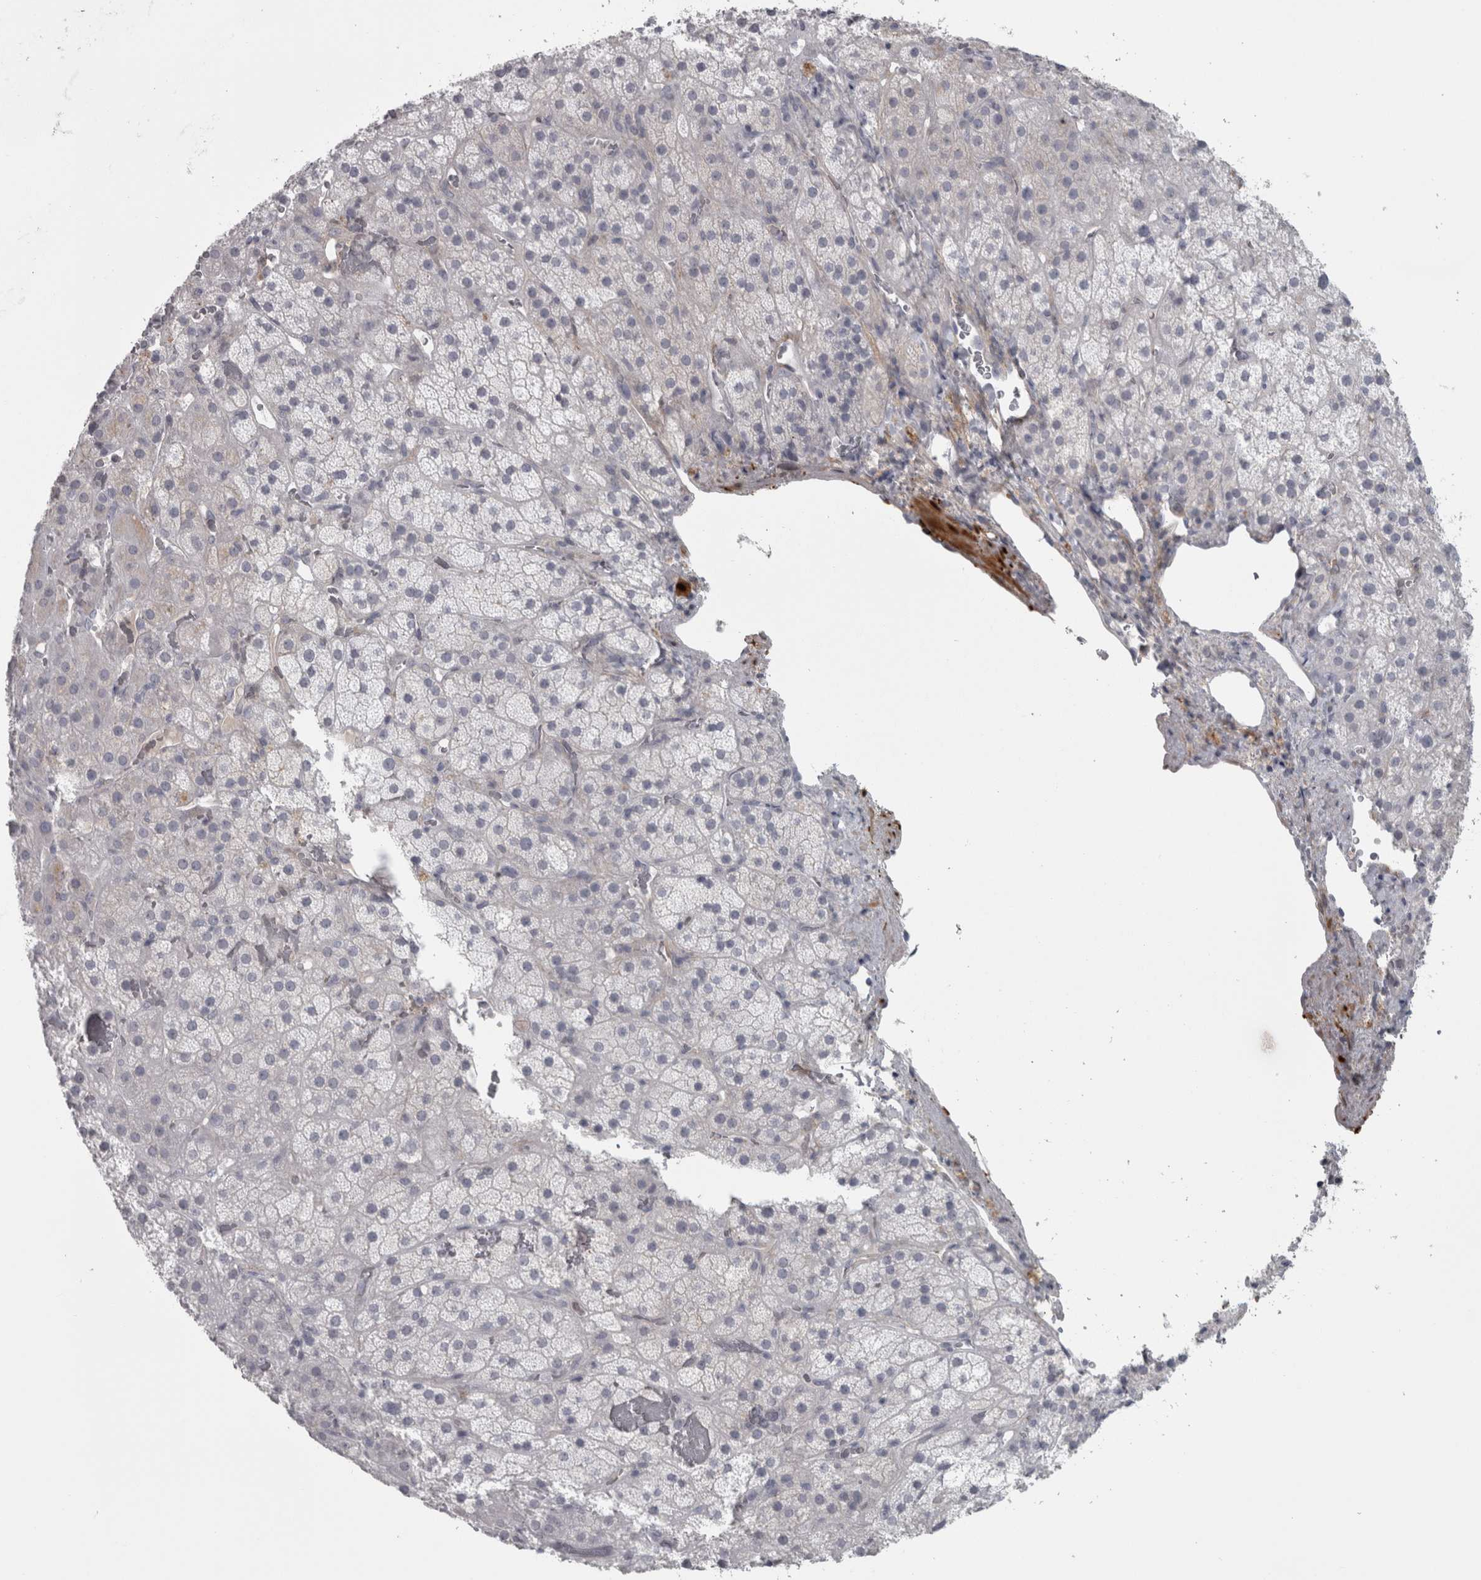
{"staining": {"intensity": "negative", "quantity": "none", "location": "none"}, "tissue": "adrenal gland", "cell_type": "Glandular cells", "image_type": "normal", "snomed": [{"axis": "morphology", "description": "Normal tissue, NOS"}, {"axis": "topography", "description": "Adrenal gland"}], "caption": "Histopathology image shows no protein staining in glandular cells of unremarkable adrenal gland.", "gene": "PPP1R12B", "patient": {"sex": "male", "age": 57}}